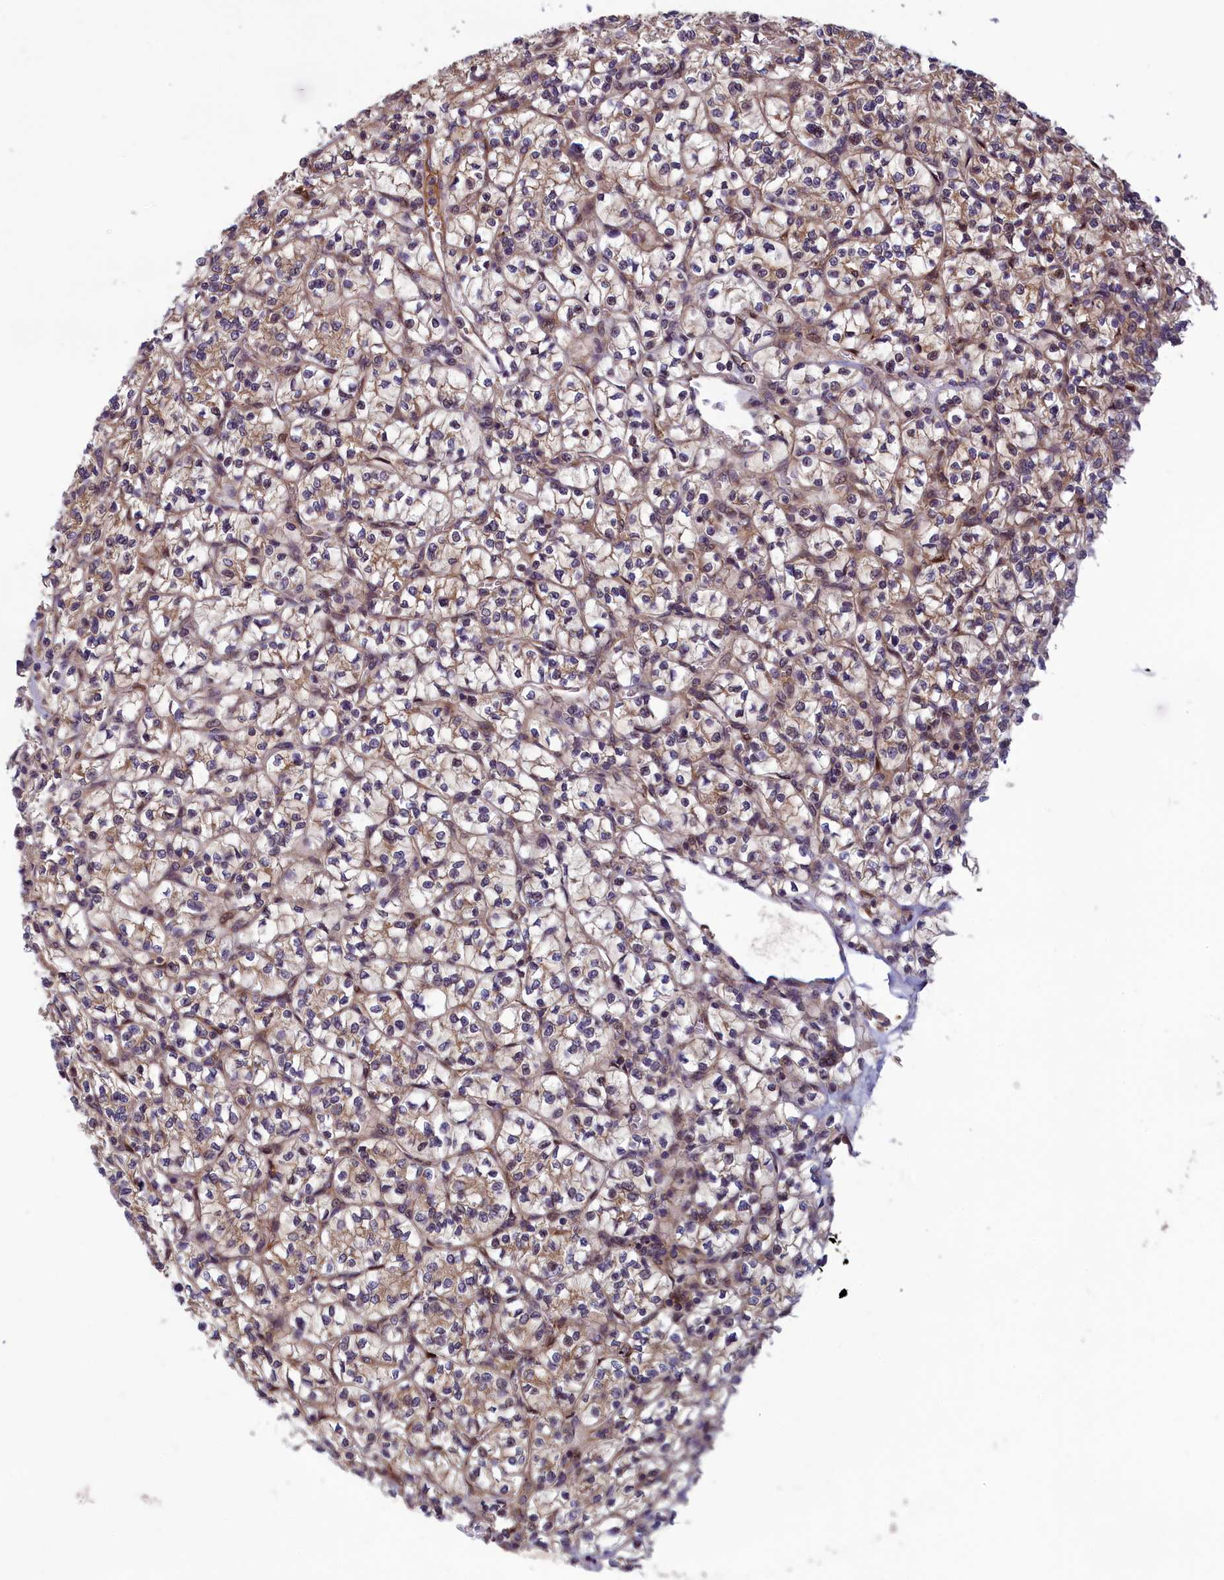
{"staining": {"intensity": "weak", "quantity": "25%-75%", "location": "cytoplasmic/membranous"}, "tissue": "renal cancer", "cell_type": "Tumor cells", "image_type": "cancer", "snomed": [{"axis": "morphology", "description": "Adenocarcinoma, NOS"}, {"axis": "topography", "description": "Kidney"}], "caption": "Human adenocarcinoma (renal) stained with a brown dye reveals weak cytoplasmic/membranous positive staining in about 25%-75% of tumor cells.", "gene": "CCDC15", "patient": {"sex": "female", "age": 64}}